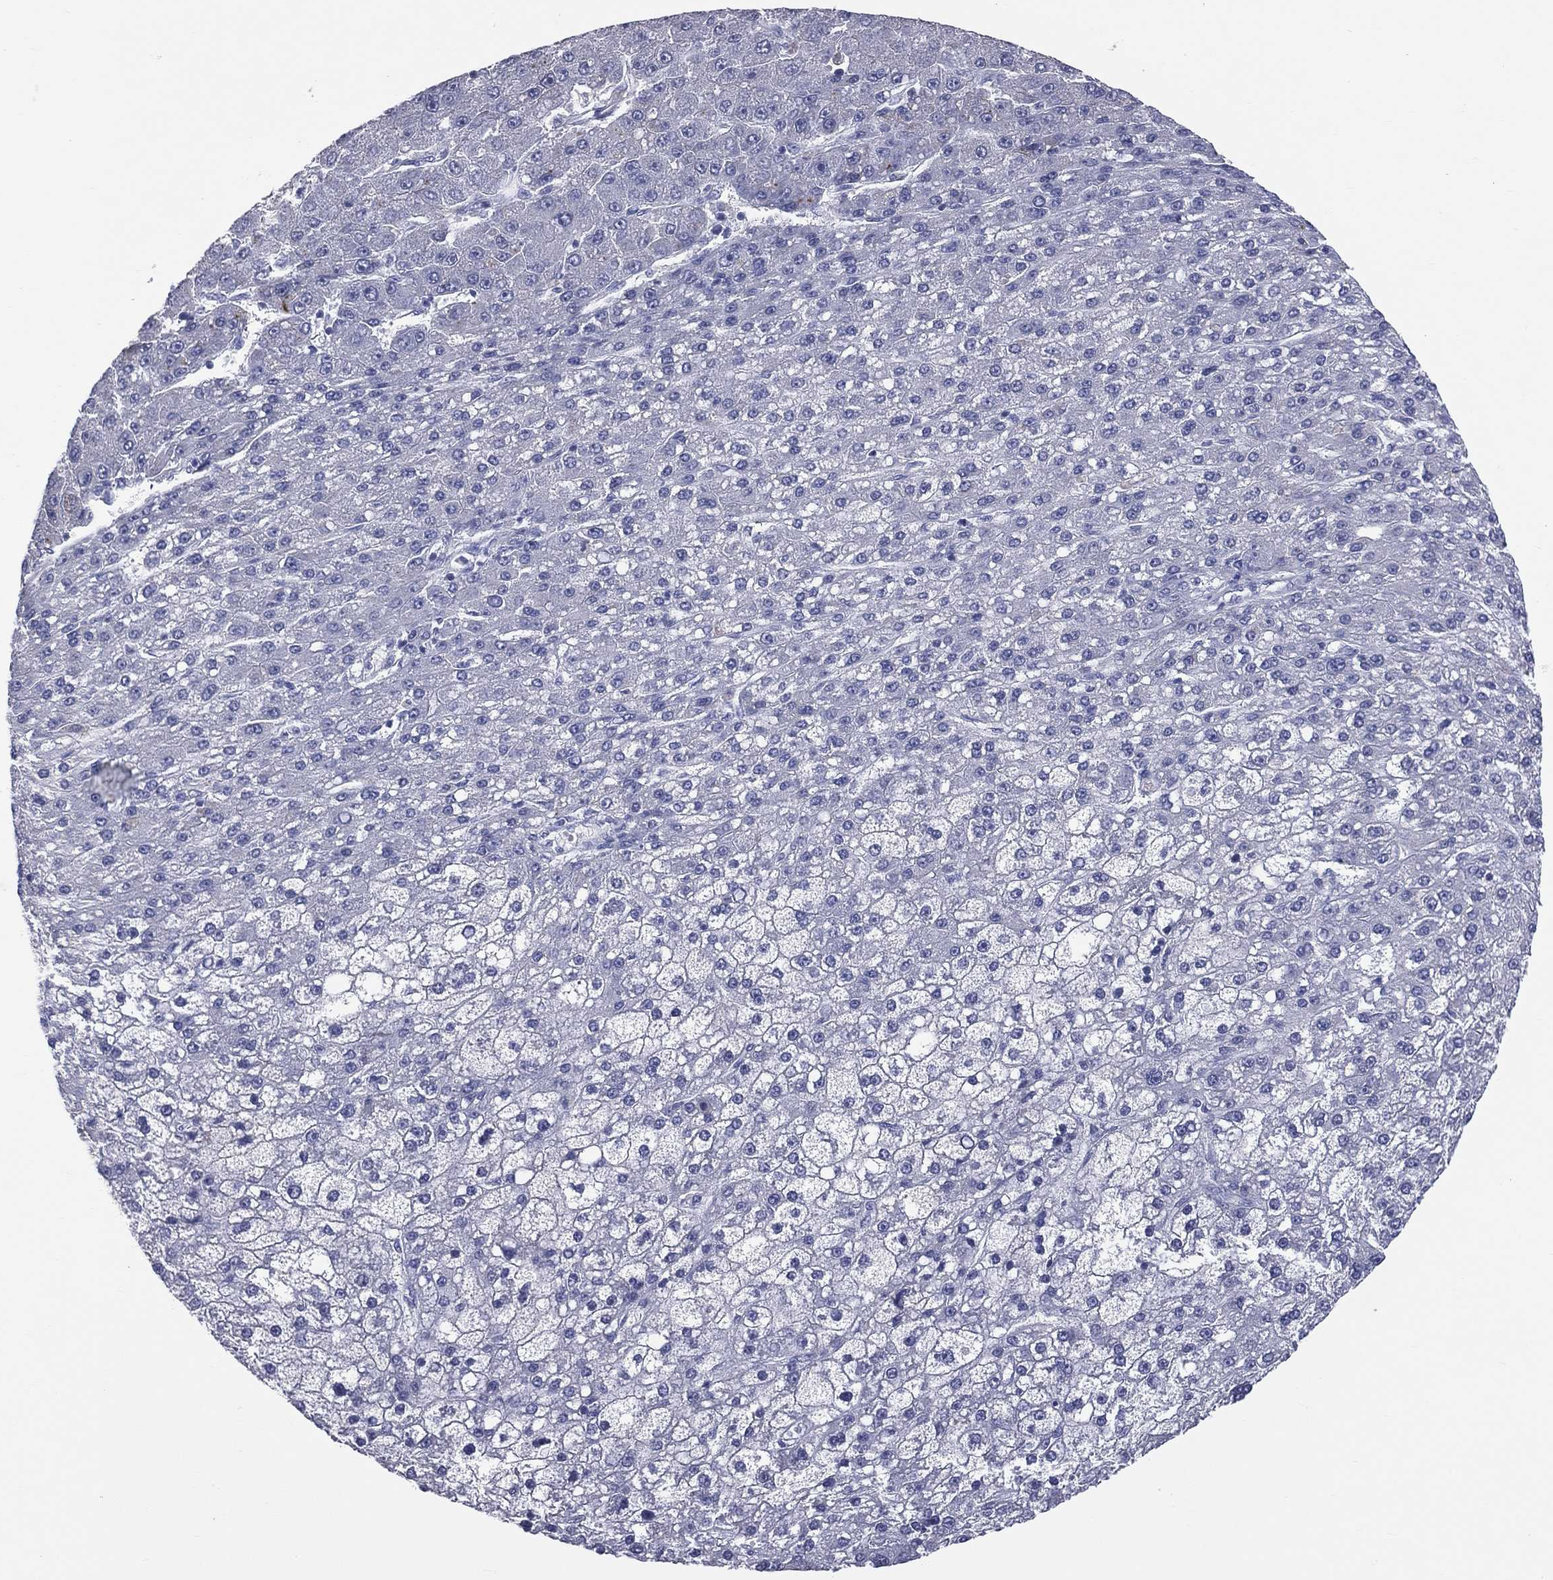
{"staining": {"intensity": "negative", "quantity": "none", "location": "none"}, "tissue": "liver cancer", "cell_type": "Tumor cells", "image_type": "cancer", "snomed": [{"axis": "morphology", "description": "Carcinoma, Hepatocellular, NOS"}, {"axis": "topography", "description": "Liver"}], "caption": "Micrograph shows no protein positivity in tumor cells of hepatocellular carcinoma (liver) tissue. (Brightfield microscopy of DAB immunohistochemistry at high magnification).", "gene": "MLN", "patient": {"sex": "male", "age": 67}}